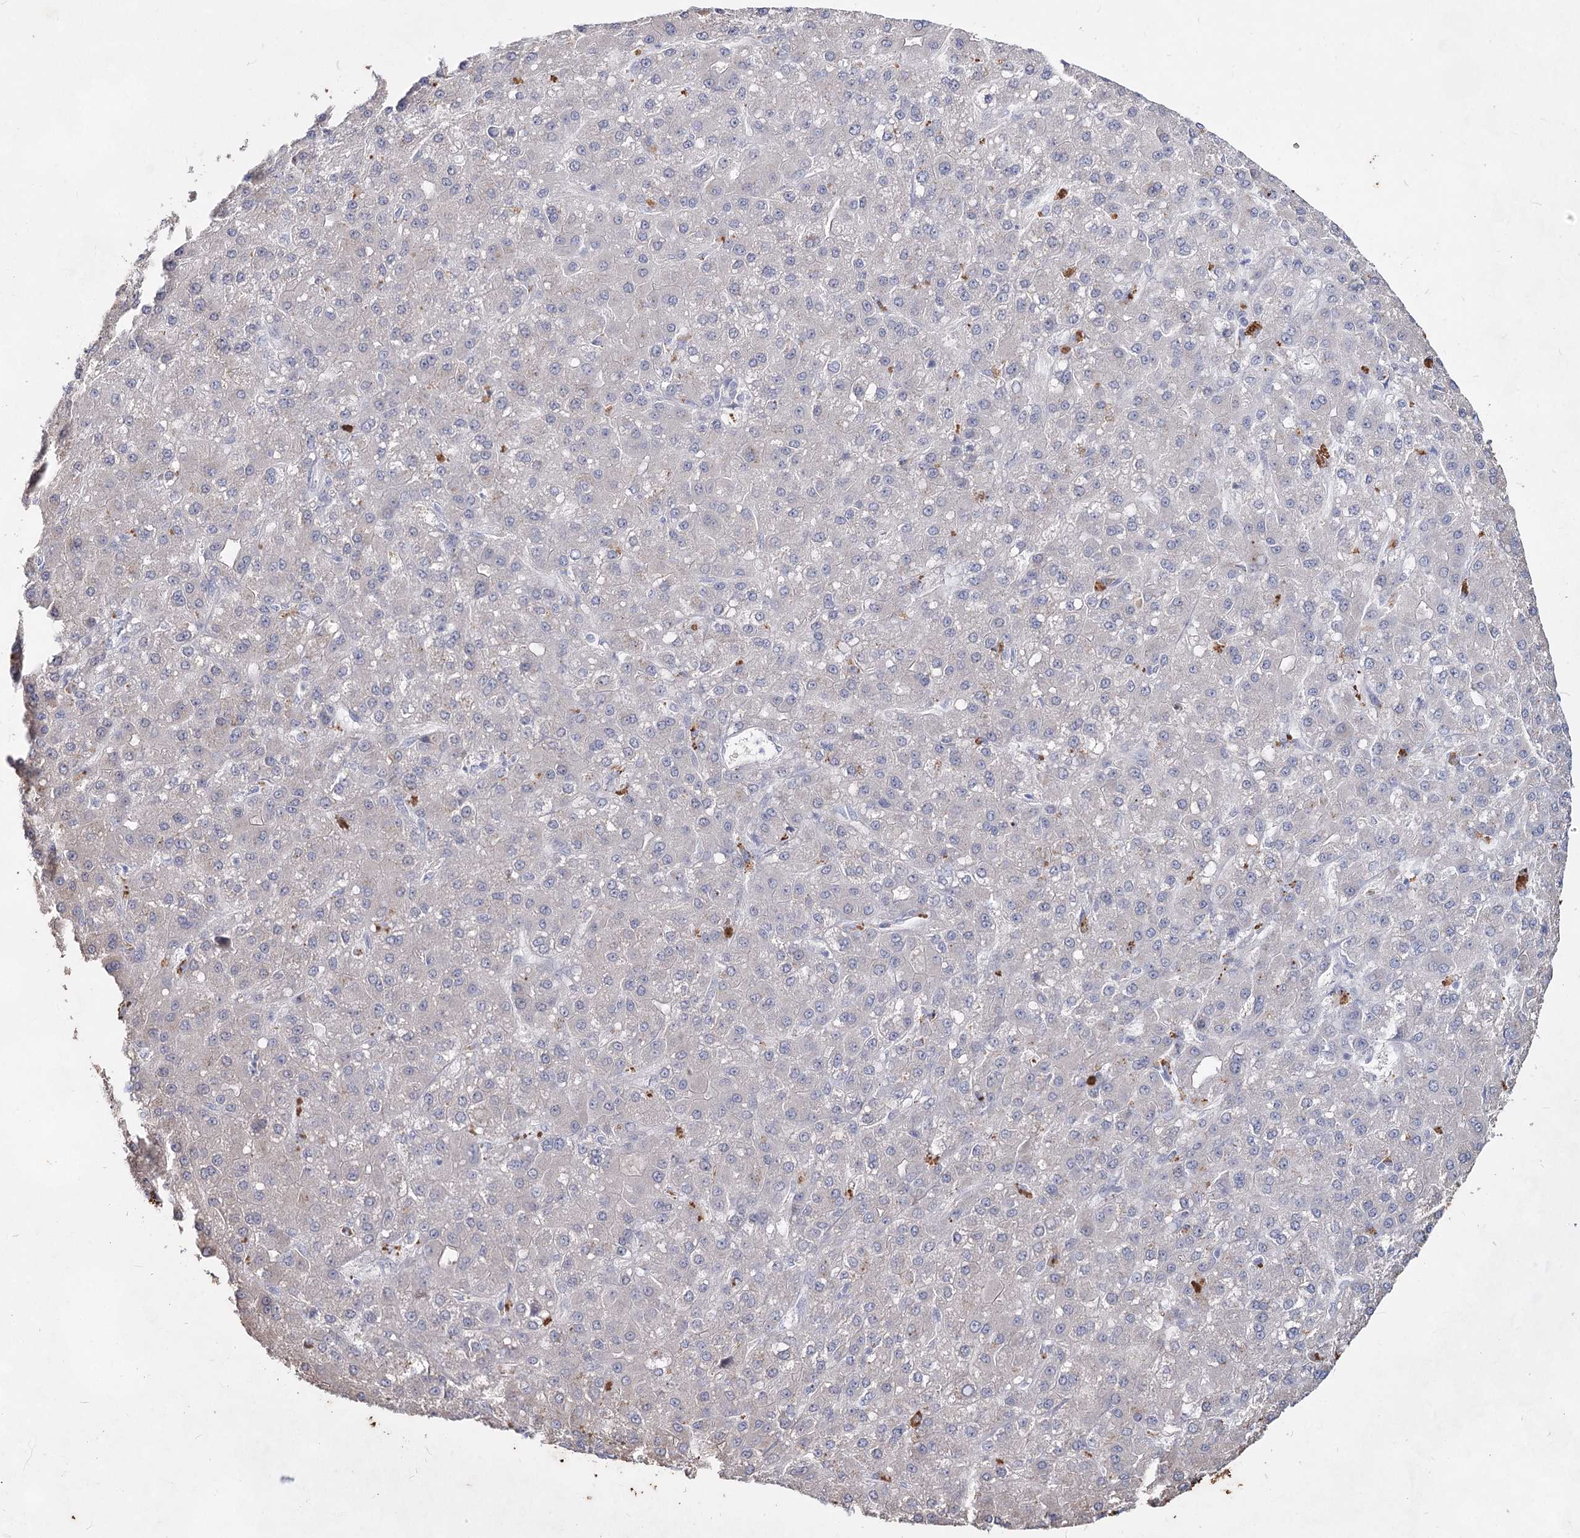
{"staining": {"intensity": "negative", "quantity": "none", "location": "none"}, "tissue": "liver cancer", "cell_type": "Tumor cells", "image_type": "cancer", "snomed": [{"axis": "morphology", "description": "Carcinoma, Hepatocellular, NOS"}, {"axis": "topography", "description": "Liver"}], "caption": "This photomicrograph is of hepatocellular carcinoma (liver) stained with IHC to label a protein in brown with the nuclei are counter-stained blue. There is no positivity in tumor cells.", "gene": "CCDC73", "patient": {"sex": "male", "age": 67}}